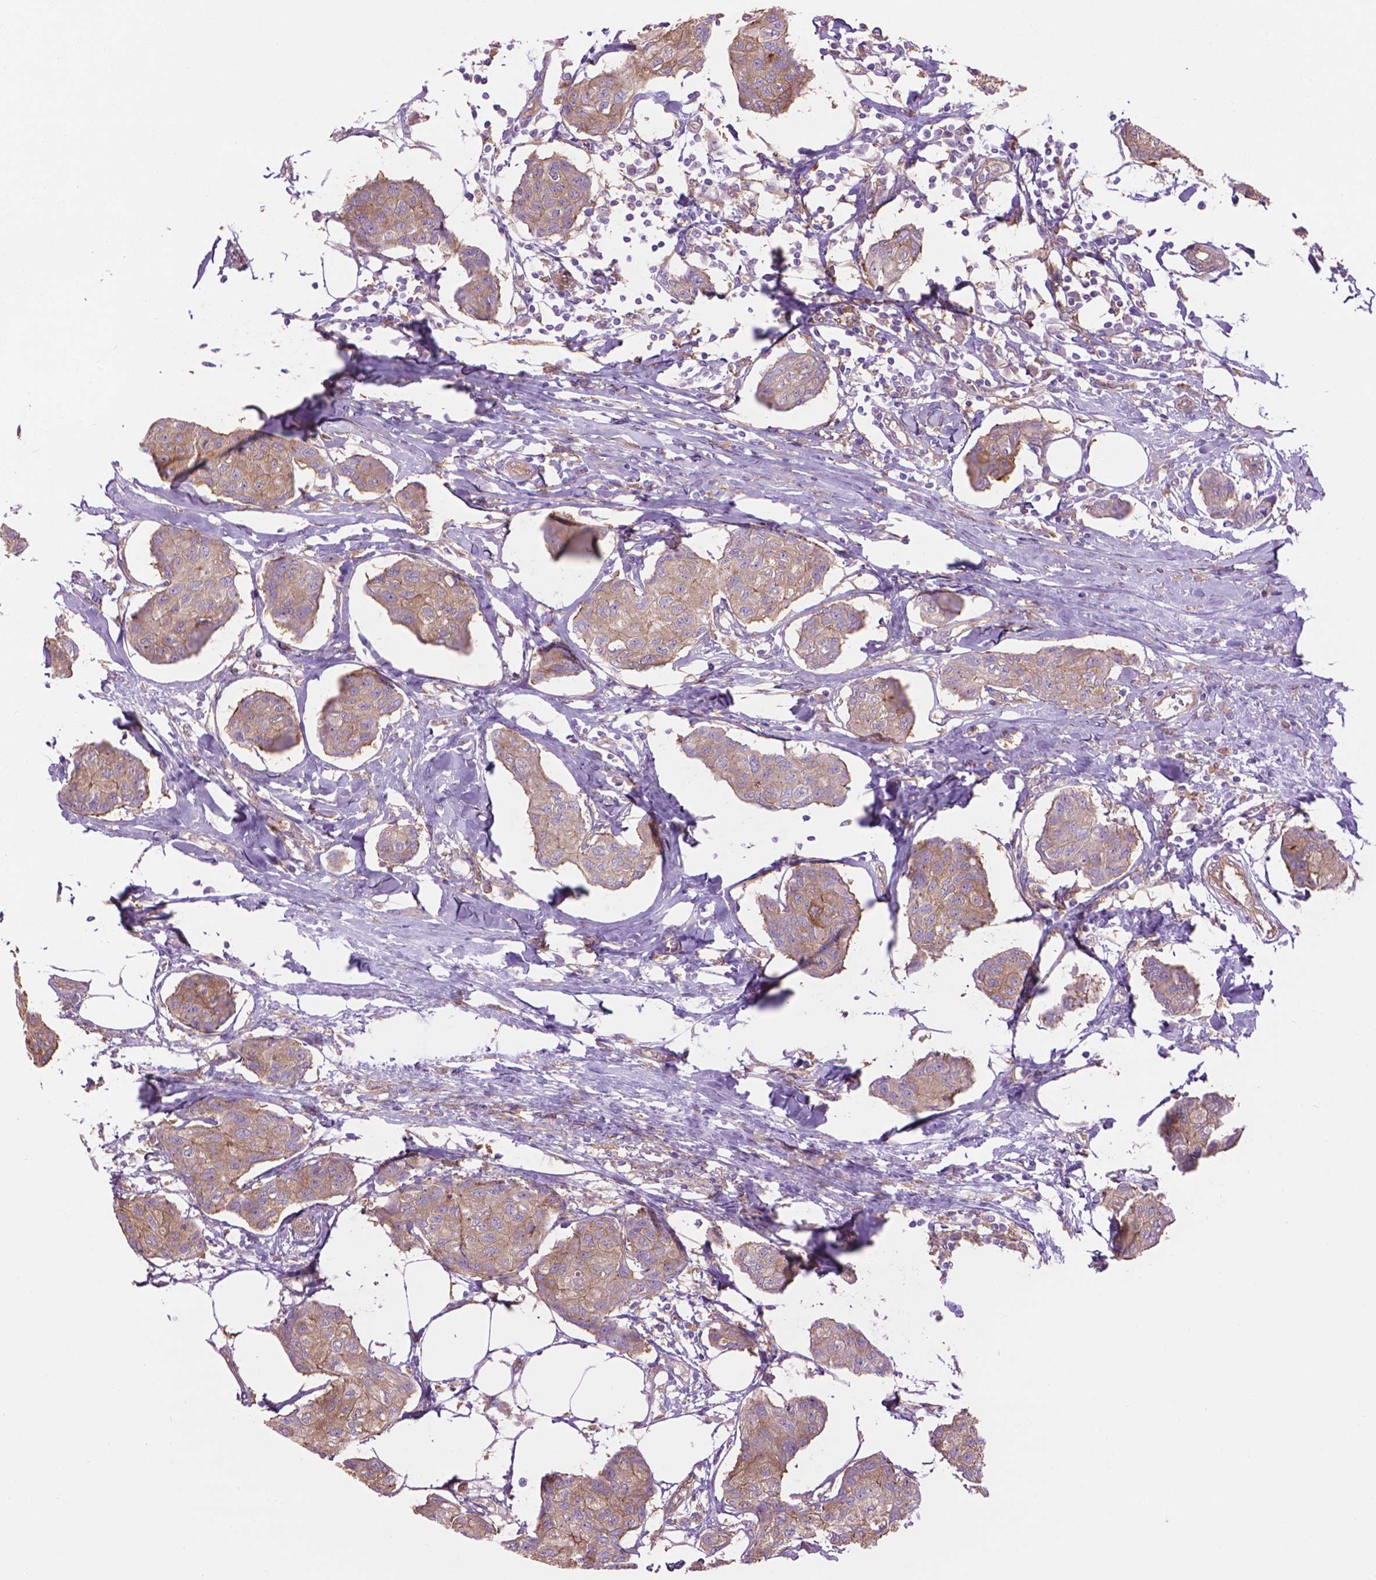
{"staining": {"intensity": "weak", "quantity": ">75%", "location": "cytoplasmic/membranous"}, "tissue": "breast cancer", "cell_type": "Tumor cells", "image_type": "cancer", "snomed": [{"axis": "morphology", "description": "Duct carcinoma"}, {"axis": "topography", "description": "Breast"}], "caption": "Breast cancer (infiltrating ductal carcinoma) stained with a brown dye displays weak cytoplasmic/membranous positive expression in about >75% of tumor cells.", "gene": "CORO1B", "patient": {"sex": "female", "age": 80}}